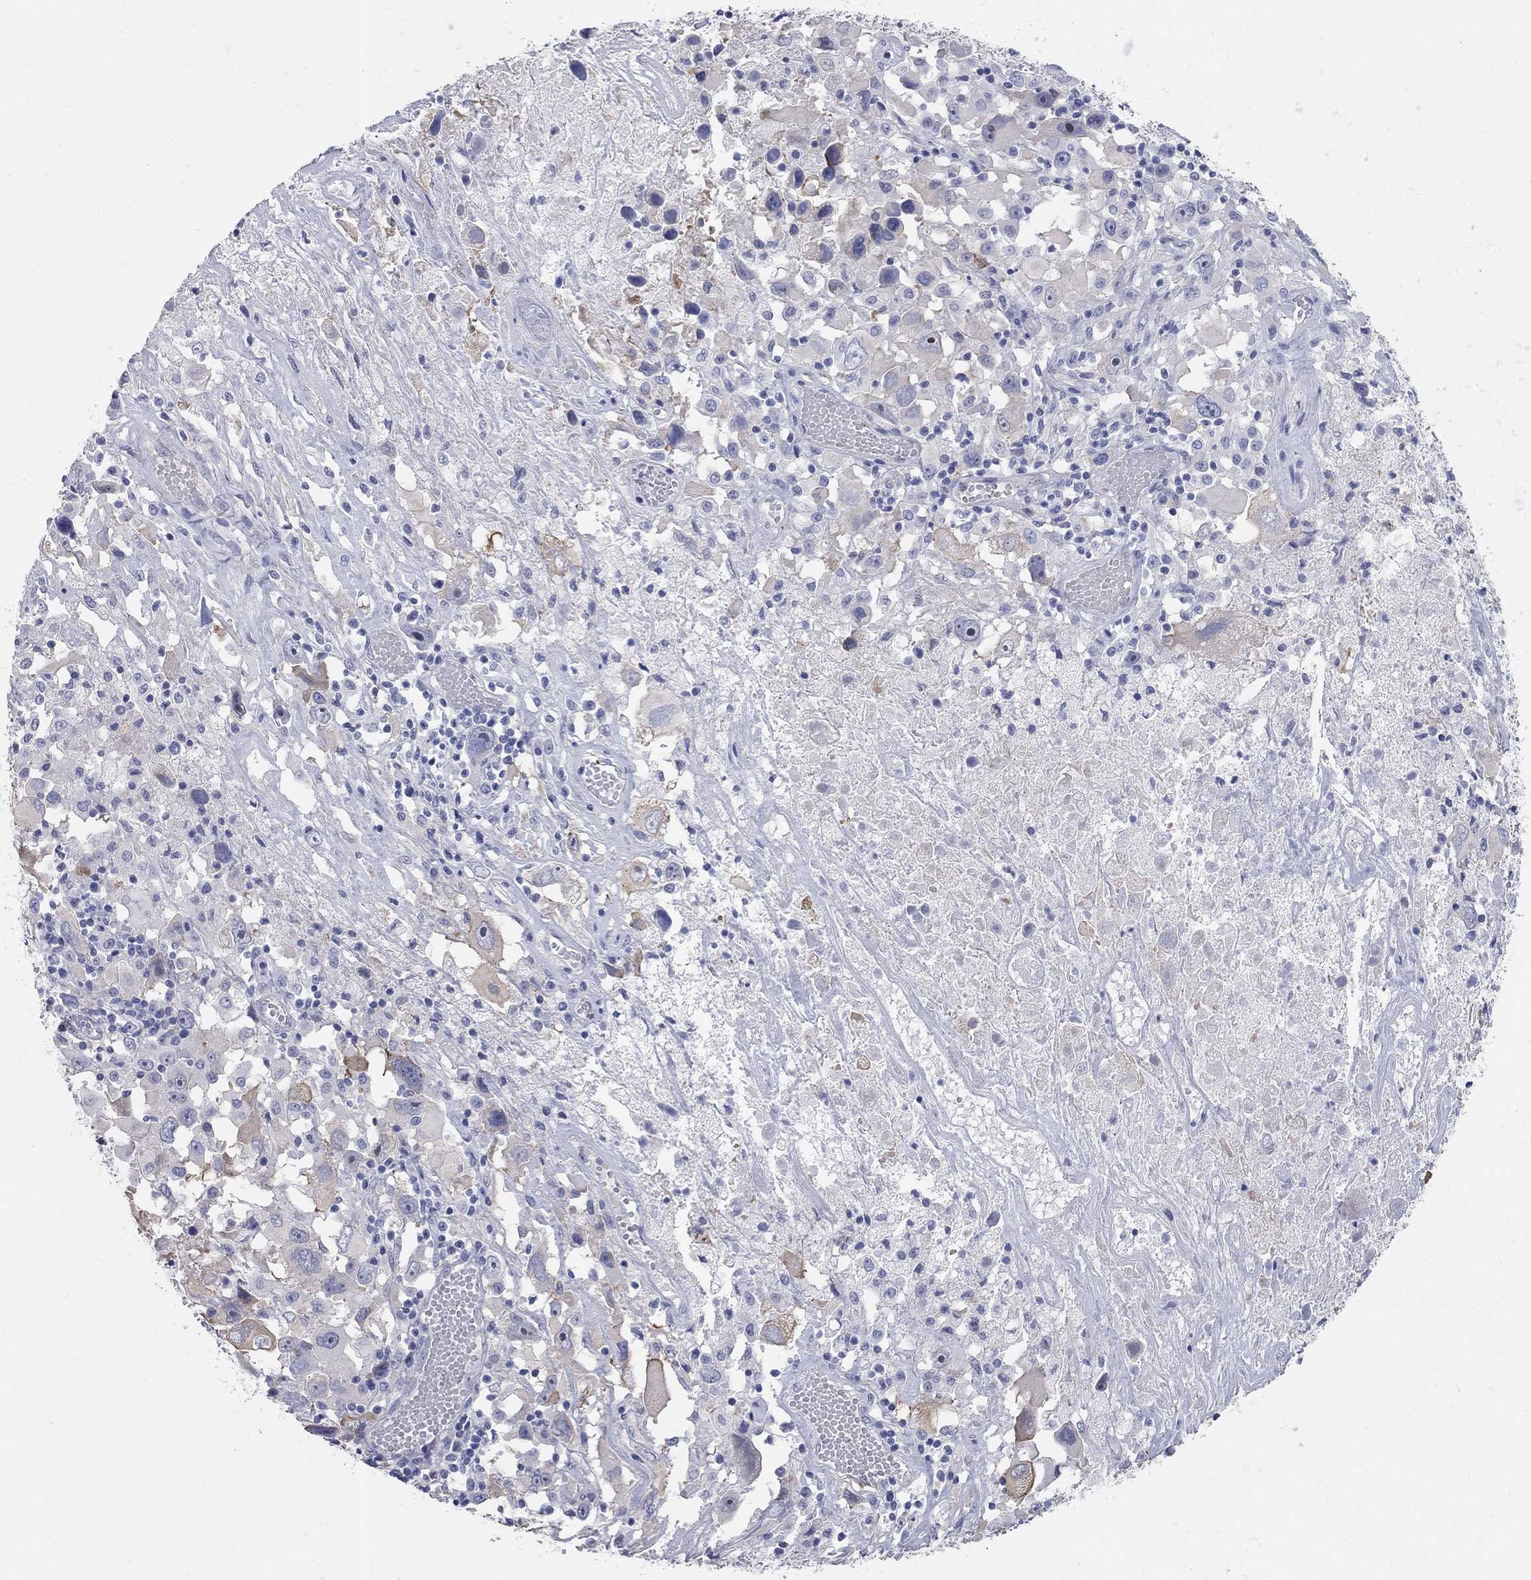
{"staining": {"intensity": "negative", "quantity": "none", "location": "none"}, "tissue": "melanoma", "cell_type": "Tumor cells", "image_type": "cancer", "snomed": [{"axis": "morphology", "description": "Malignant melanoma, Metastatic site"}, {"axis": "topography", "description": "Soft tissue"}], "caption": "Immunohistochemistry (IHC) of human malignant melanoma (metastatic site) exhibits no staining in tumor cells. (Stains: DAB IHC with hematoxylin counter stain, Microscopy: brightfield microscopy at high magnification).", "gene": "AOX1", "patient": {"sex": "male", "age": 50}}